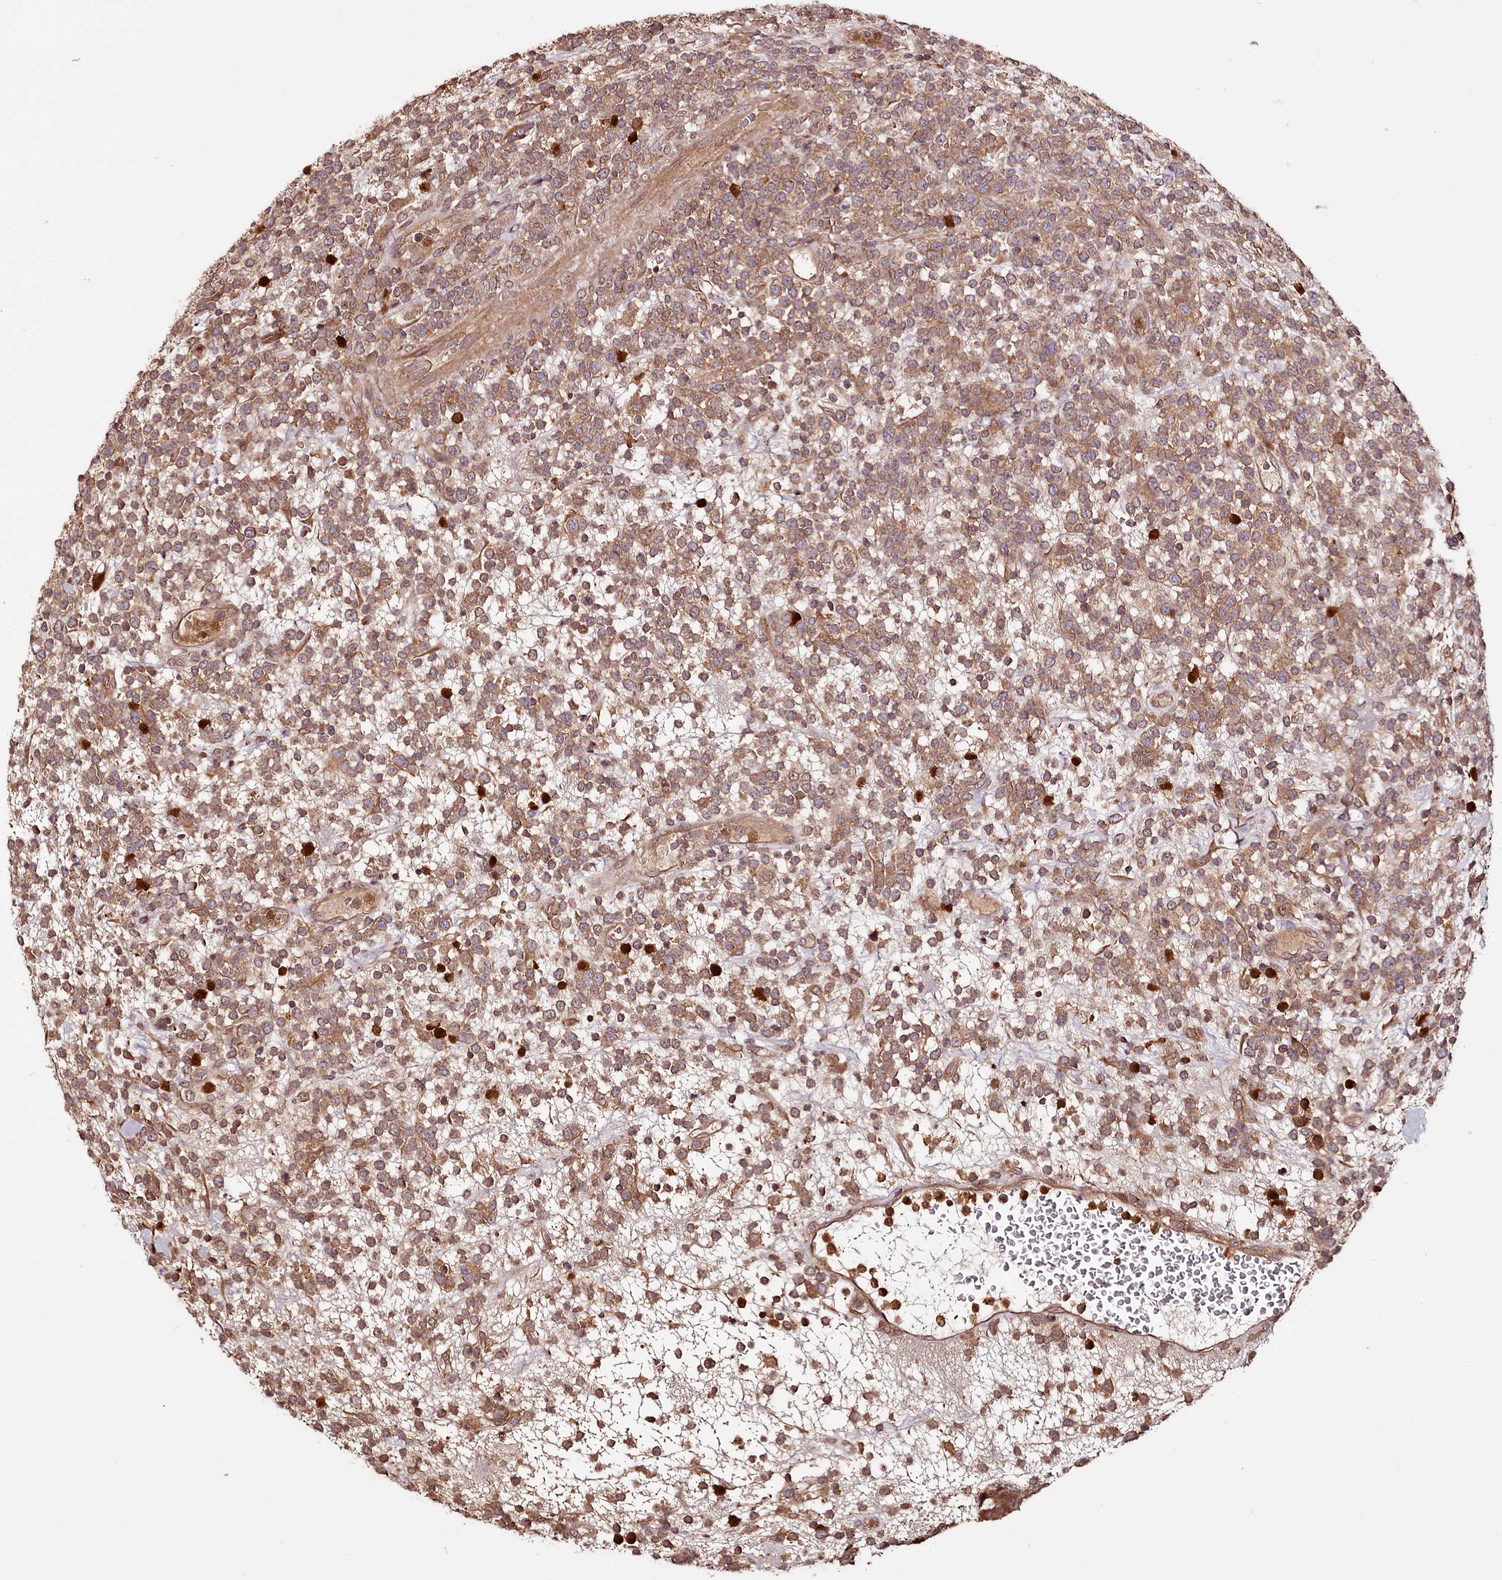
{"staining": {"intensity": "moderate", "quantity": ">75%", "location": "cytoplasmic/membranous"}, "tissue": "lymphoma", "cell_type": "Tumor cells", "image_type": "cancer", "snomed": [{"axis": "morphology", "description": "Malignant lymphoma, non-Hodgkin's type, High grade"}, {"axis": "topography", "description": "Colon"}], "caption": "The immunohistochemical stain highlights moderate cytoplasmic/membranous positivity in tumor cells of lymphoma tissue. (DAB = brown stain, brightfield microscopy at high magnification).", "gene": "TTC12", "patient": {"sex": "female", "age": 53}}